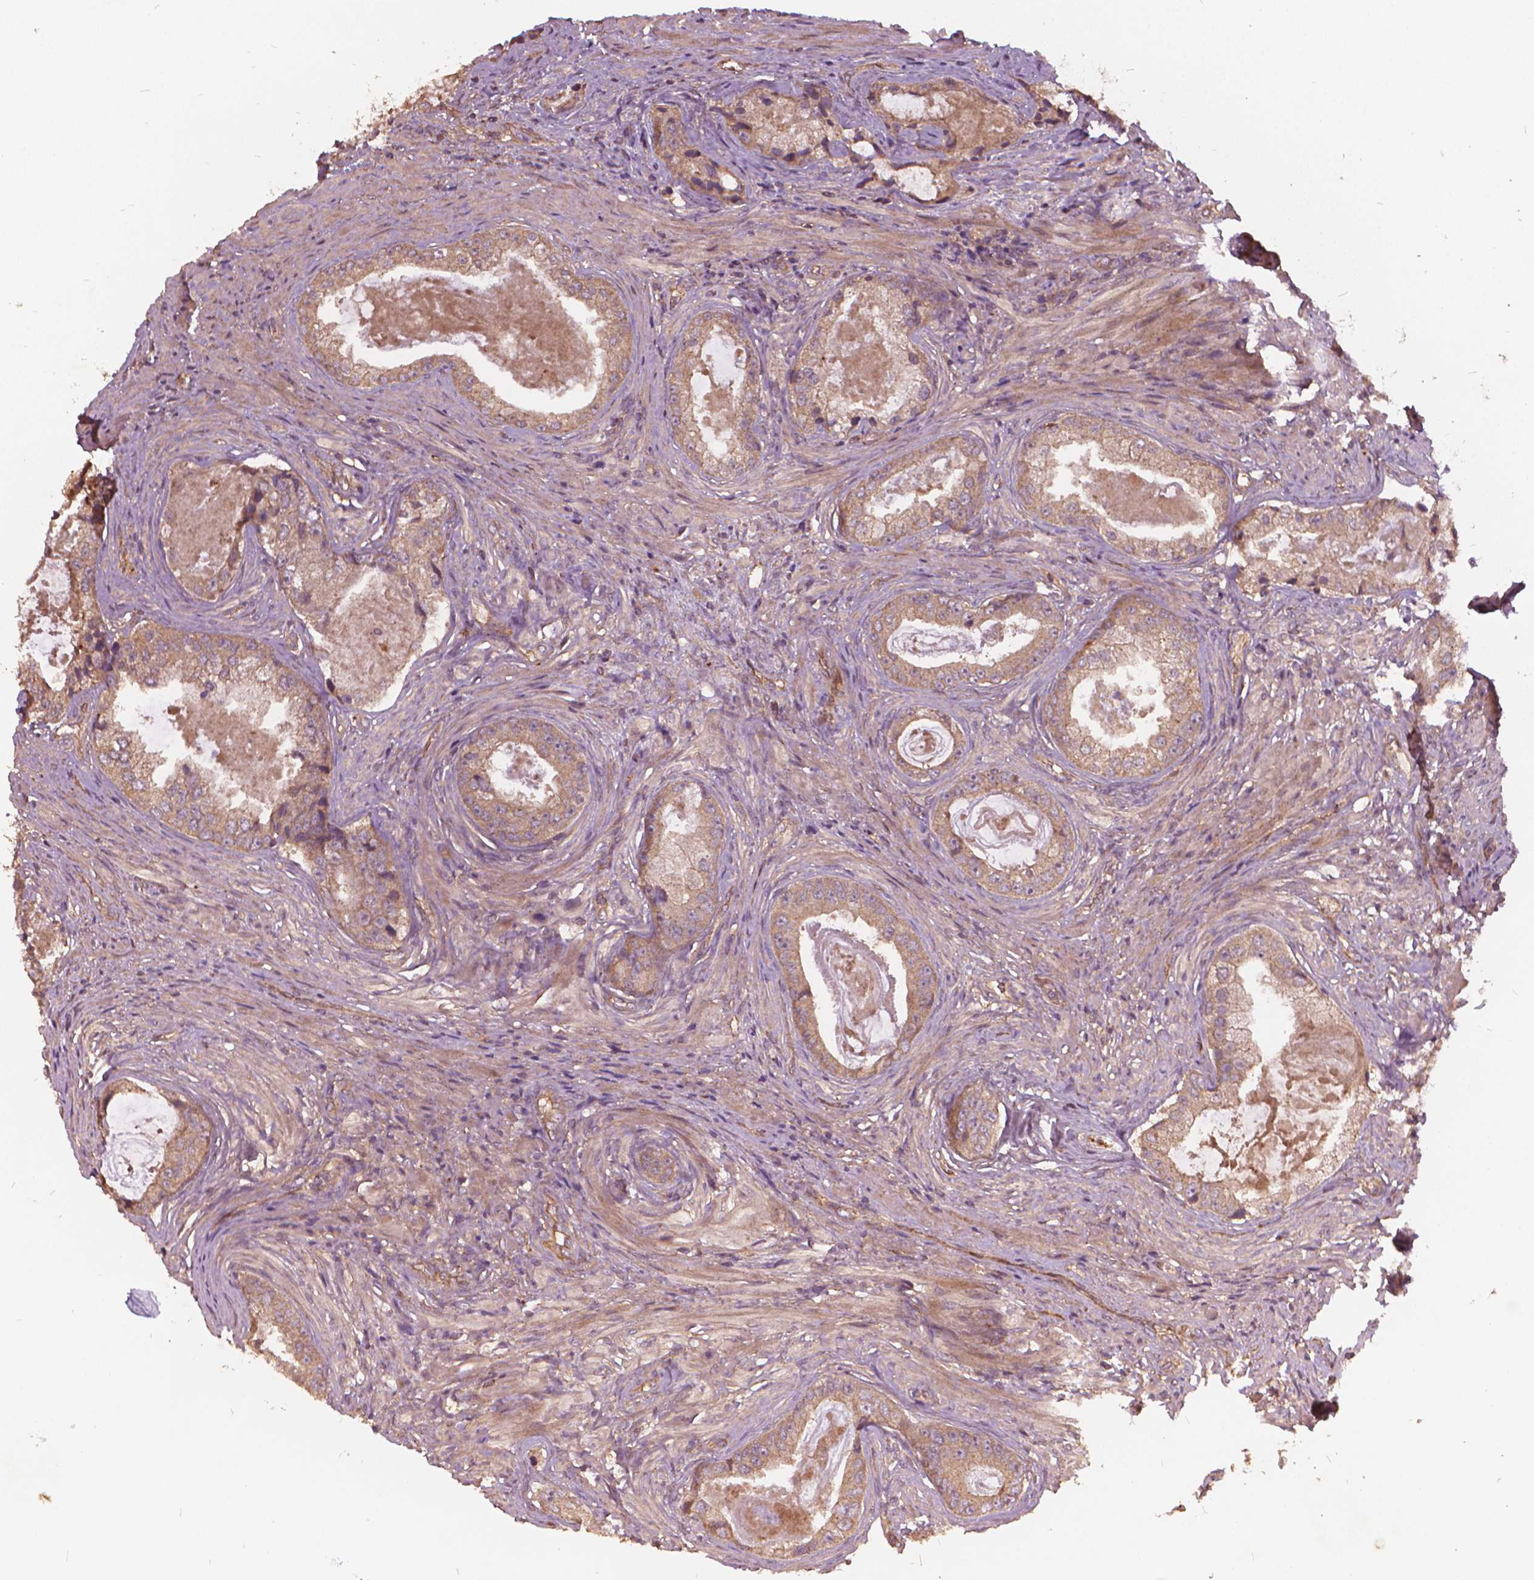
{"staining": {"intensity": "weak", "quantity": ">75%", "location": "cytoplasmic/membranous"}, "tissue": "prostate cancer", "cell_type": "Tumor cells", "image_type": "cancer", "snomed": [{"axis": "morphology", "description": "Adenocarcinoma, Low grade"}, {"axis": "topography", "description": "Prostate"}], "caption": "This is a micrograph of IHC staining of prostate cancer (low-grade adenocarcinoma), which shows weak expression in the cytoplasmic/membranous of tumor cells.", "gene": "UBXN2A", "patient": {"sex": "male", "age": 68}}